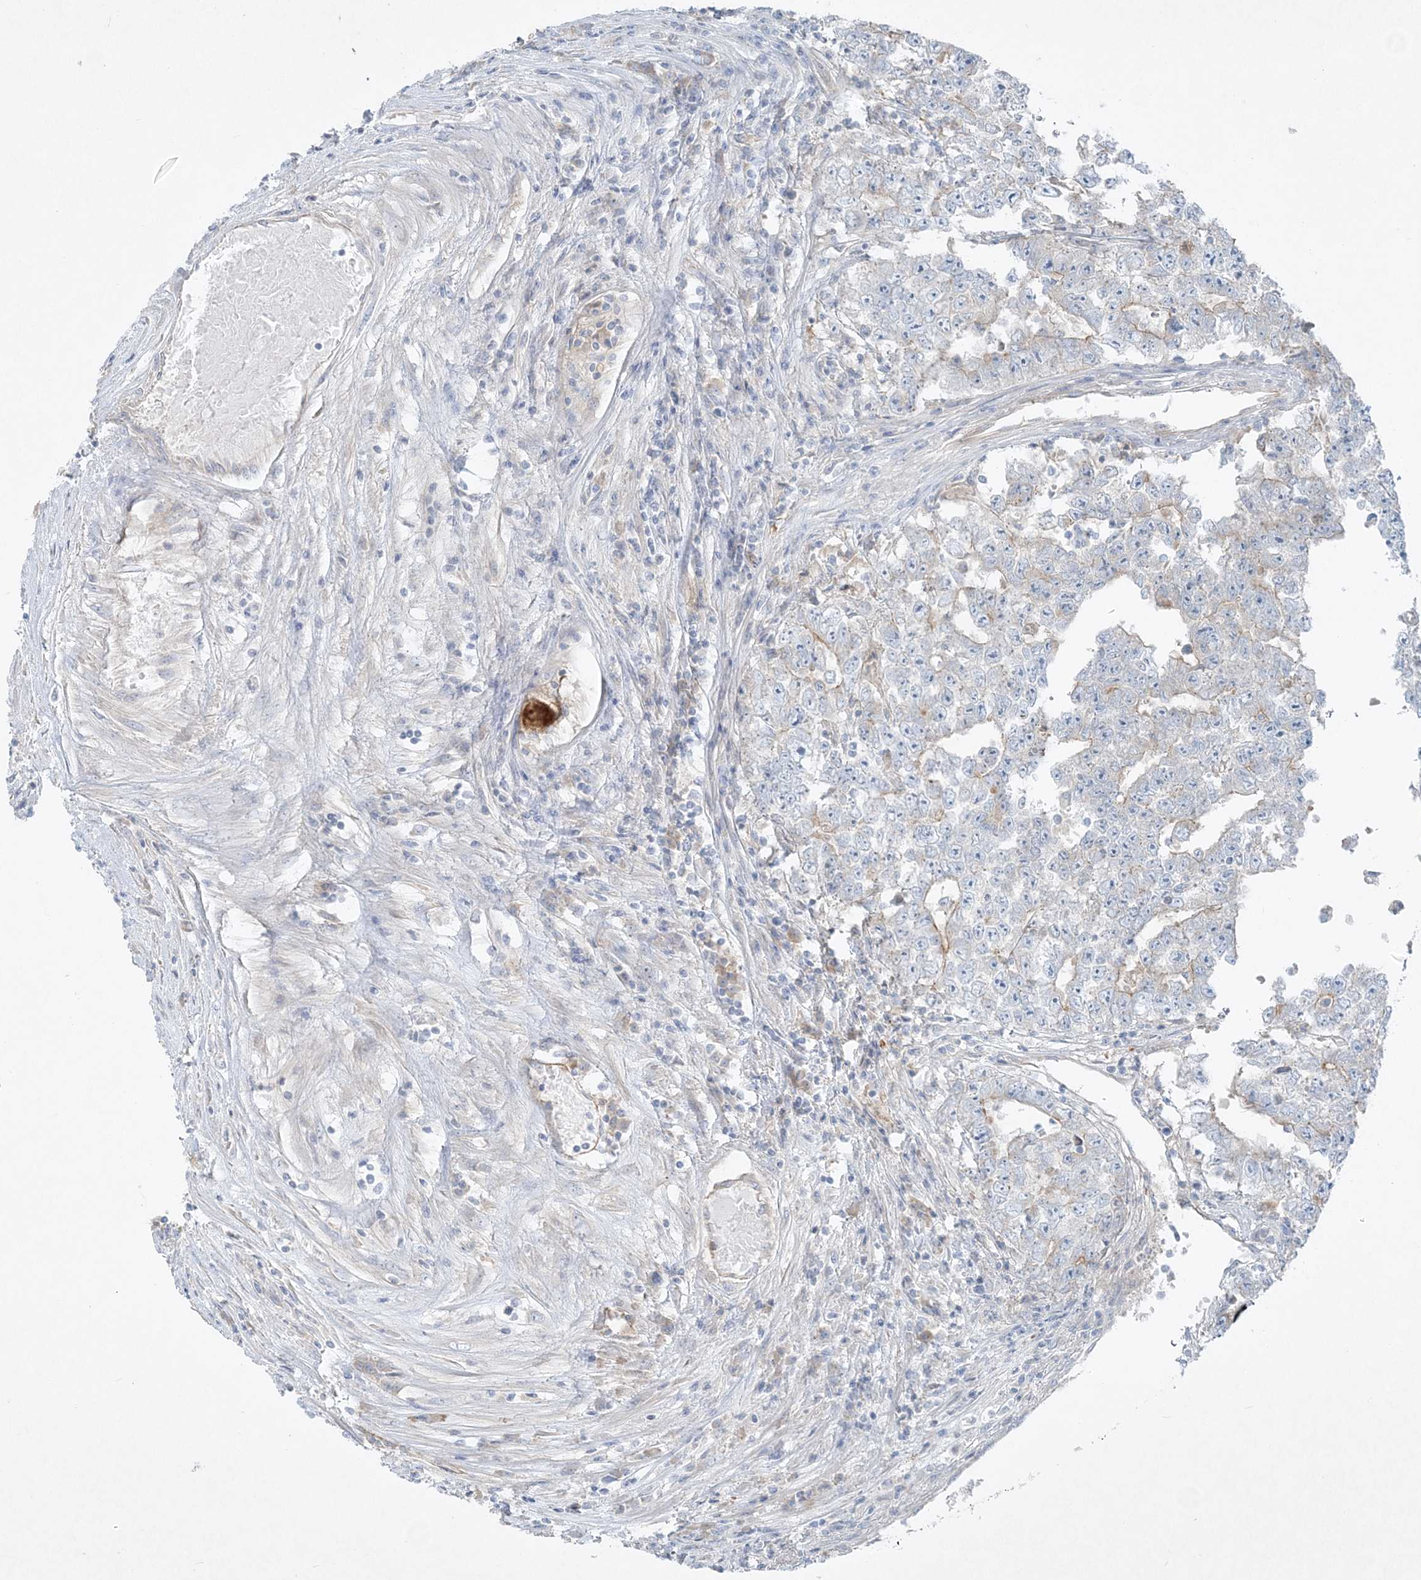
{"staining": {"intensity": "weak", "quantity": "<25%", "location": "cytoplasmic/membranous"}, "tissue": "testis cancer", "cell_type": "Tumor cells", "image_type": "cancer", "snomed": [{"axis": "morphology", "description": "Carcinoma, Embryonal, NOS"}, {"axis": "topography", "description": "Testis"}], "caption": "Immunohistochemistry photomicrograph of neoplastic tissue: testis cancer stained with DAB shows no significant protein positivity in tumor cells. (DAB immunohistochemistry (IHC) with hematoxylin counter stain).", "gene": "ATP11A", "patient": {"sex": "male", "age": 25}}